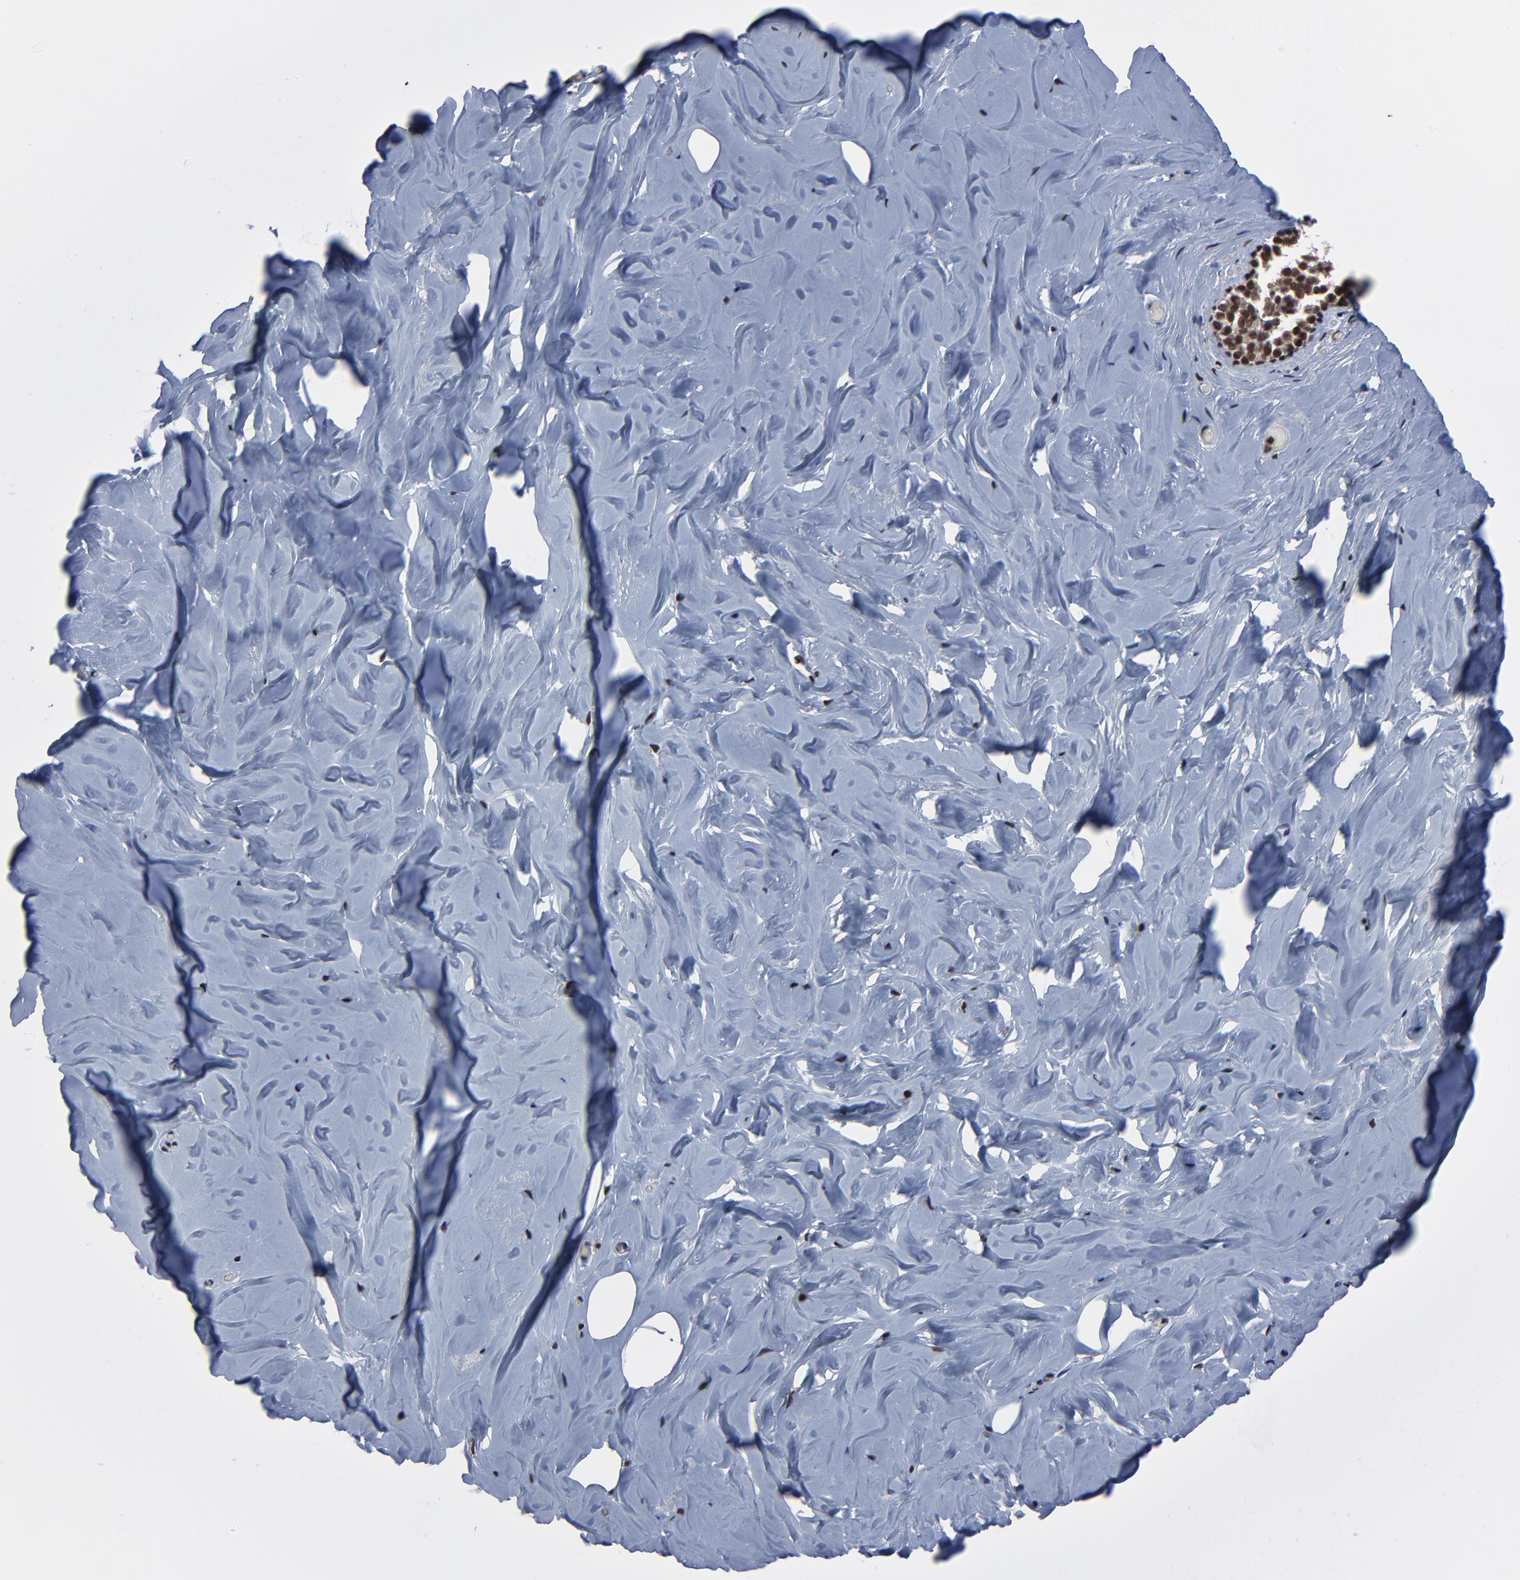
{"staining": {"intensity": "moderate", "quantity": ">75%", "location": "nuclear"}, "tissue": "breast", "cell_type": "Adipocytes", "image_type": "normal", "snomed": [{"axis": "morphology", "description": "Normal tissue, NOS"}, {"axis": "topography", "description": "Breast"}], "caption": "Immunohistochemistry (IHC) (DAB (3,3'-diaminobenzidine)) staining of benign breast shows moderate nuclear protein expression in approximately >75% of adipocytes. The protein is stained brown, and the nuclei are stained in blue (DAB (3,3'-diaminobenzidine) IHC with brightfield microscopy, high magnification).", "gene": "ZNF777", "patient": {"sex": "female", "age": 75}}